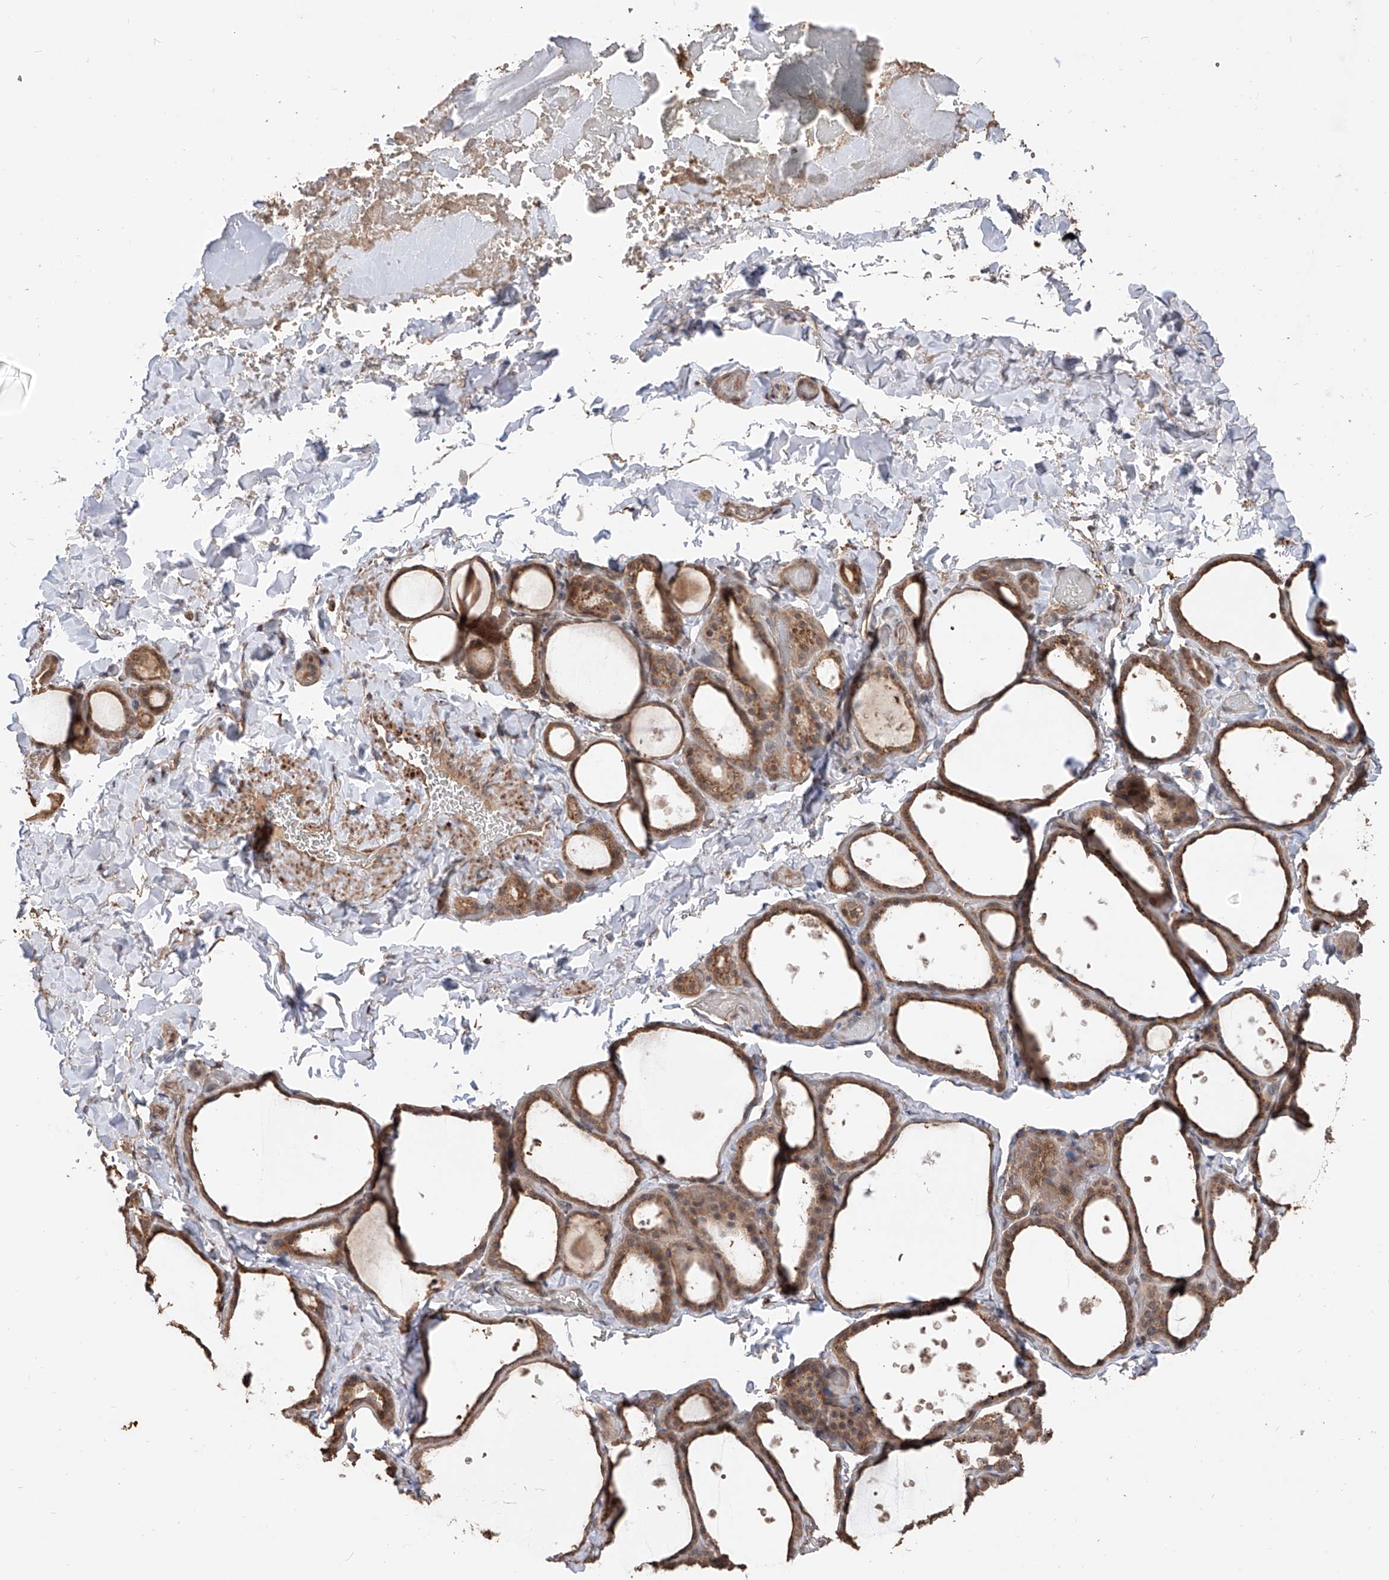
{"staining": {"intensity": "moderate", "quantity": ">75%", "location": "cytoplasmic/membranous,nuclear"}, "tissue": "thyroid gland", "cell_type": "Glandular cells", "image_type": "normal", "snomed": [{"axis": "morphology", "description": "Normal tissue, NOS"}, {"axis": "topography", "description": "Thyroid gland"}], "caption": "DAB immunohistochemical staining of benign thyroid gland demonstrates moderate cytoplasmic/membranous,nuclear protein expression in approximately >75% of glandular cells.", "gene": "FAM135A", "patient": {"sex": "female", "age": 44}}